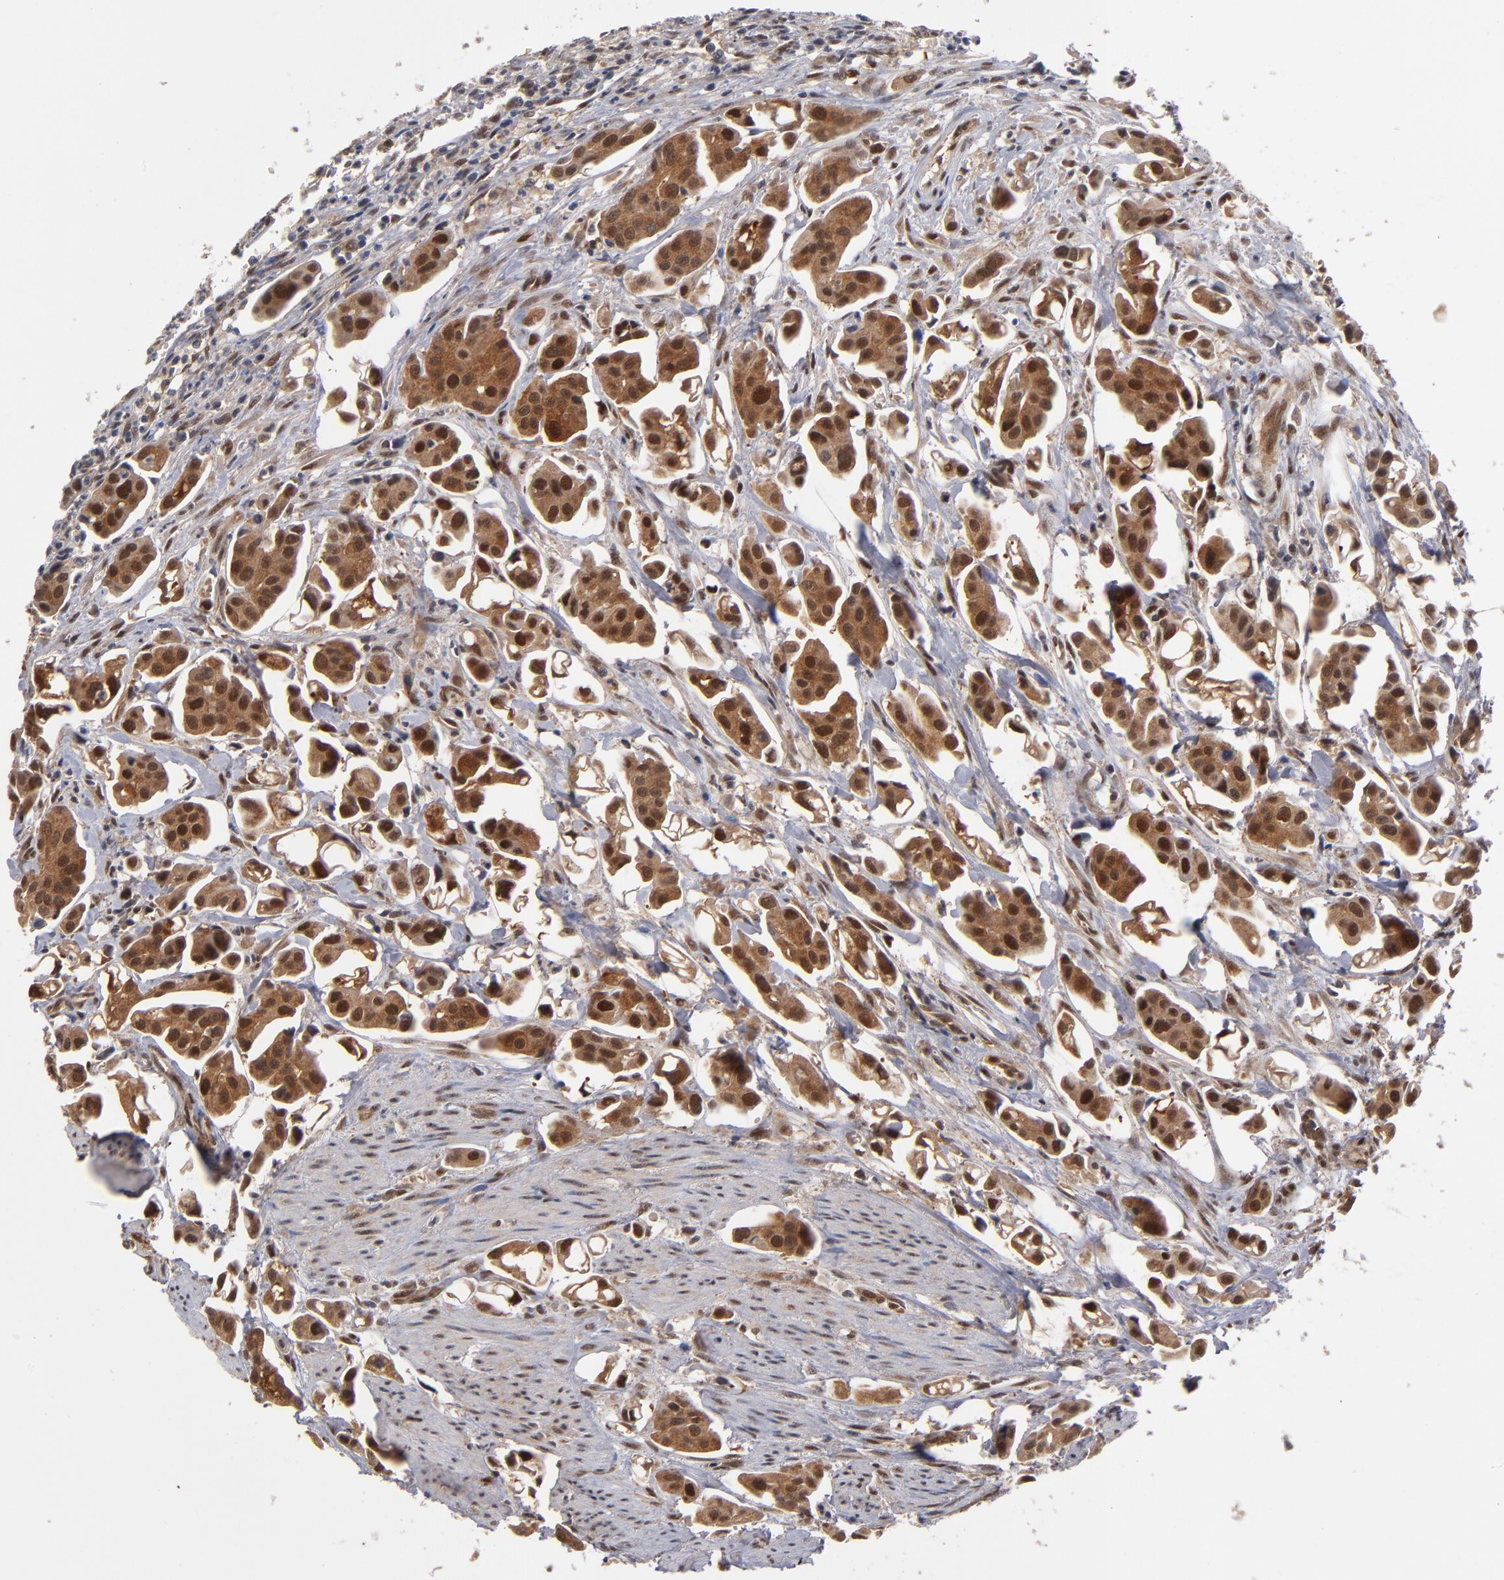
{"staining": {"intensity": "moderate", "quantity": ">75%", "location": "cytoplasmic/membranous,nuclear"}, "tissue": "urothelial cancer", "cell_type": "Tumor cells", "image_type": "cancer", "snomed": [{"axis": "morphology", "description": "Urothelial carcinoma, High grade"}, {"axis": "topography", "description": "Urinary bladder"}], "caption": "A medium amount of moderate cytoplasmic/membranous and nuclear positivity is identified in approximately >75% of tumor cells in urothelial cancer tissue. (Stains: DAB in brown, nuclei in blue, Microscopy: brightfield microscopy at high magnification).", "gene": "HUWE1", "patient": {"sex": "male", "age": 66}}